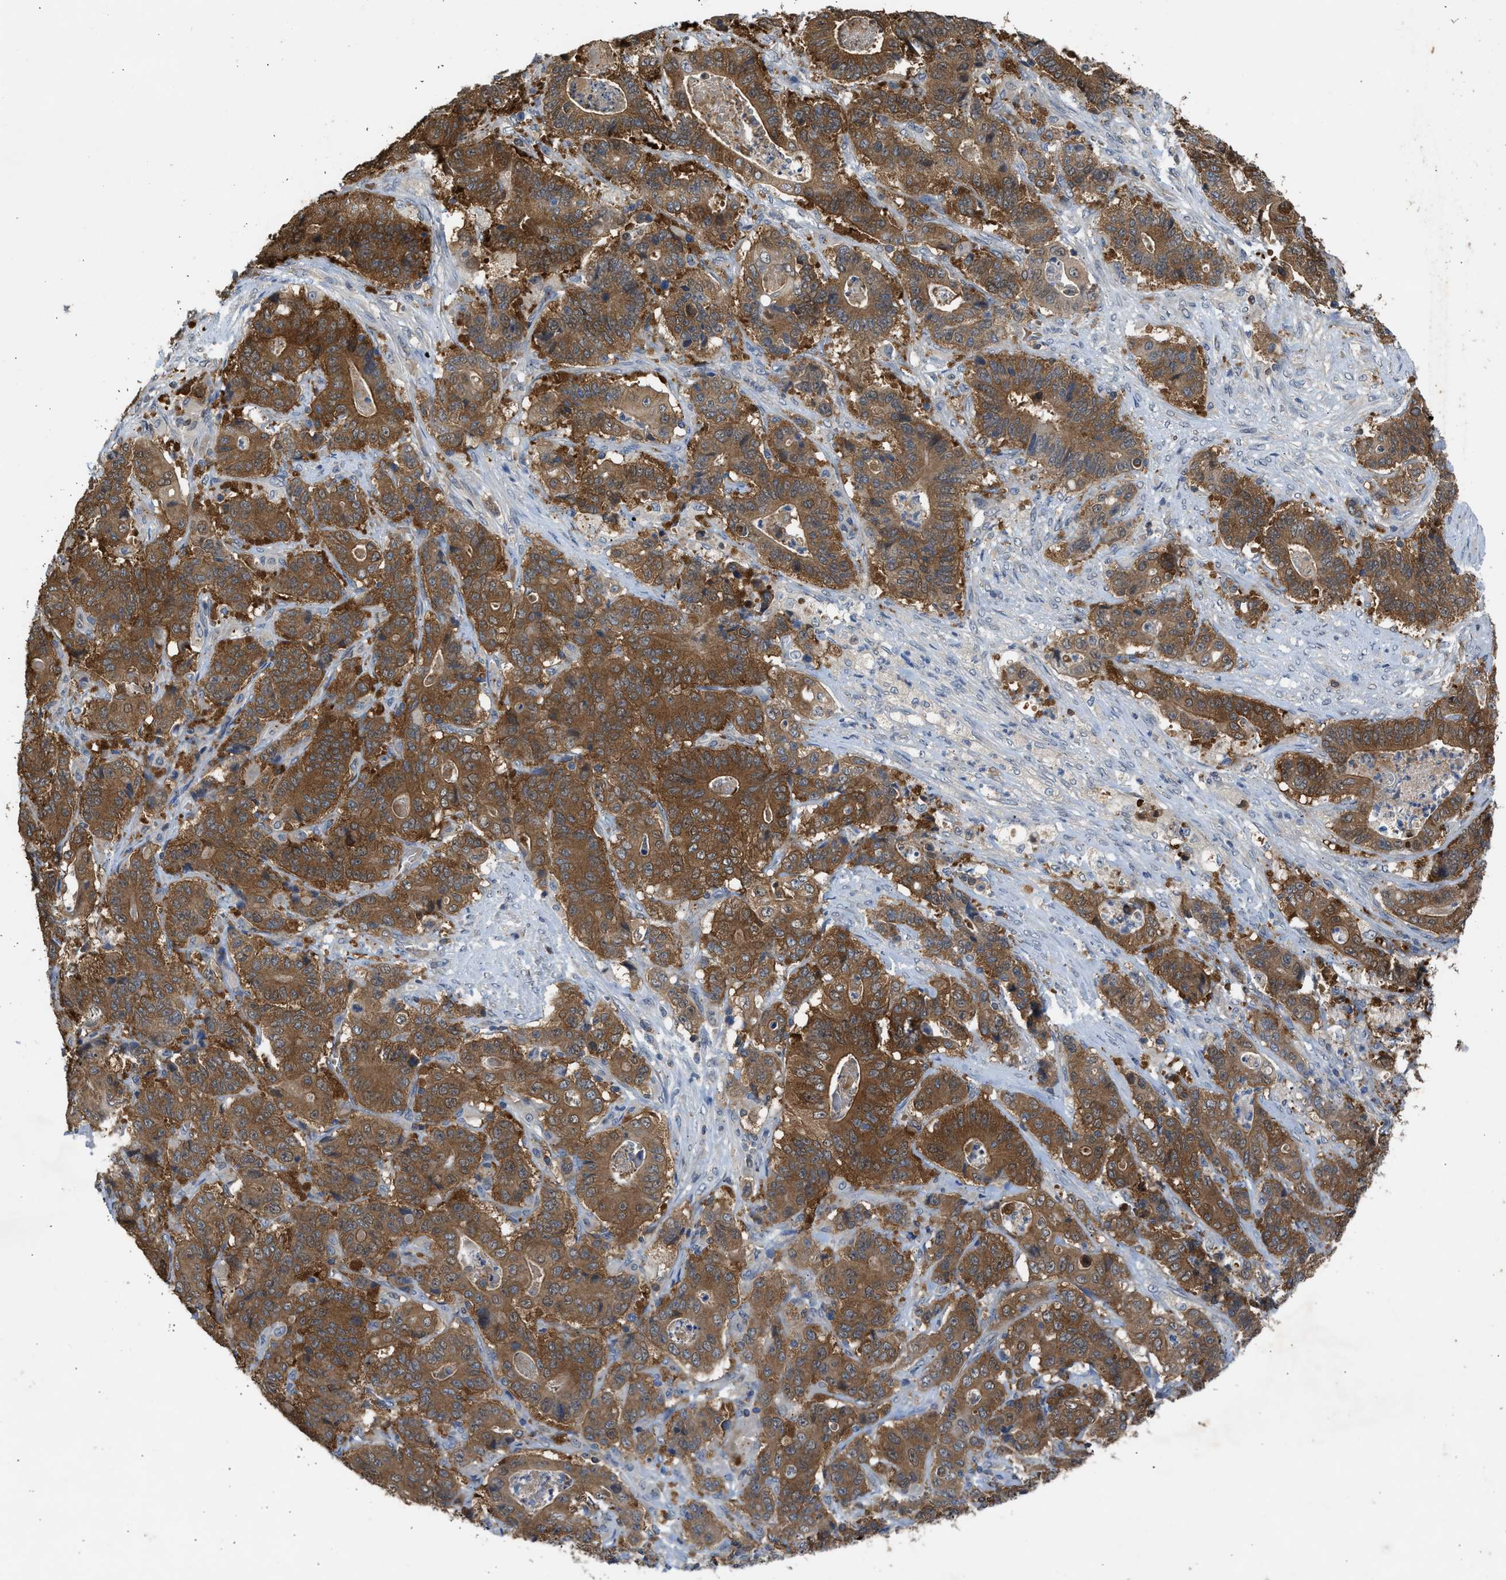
{"staining": {"intensity": "moderate", "quantity": ">75%", "location": "cytoplasmic/membranous"}, "tissue": "stomach cancer", "cell_type": "Tumor cells", "image_type": "cancer", "snomed": [{"axis": "morphology", "description": "Adenocarcinoma, NOS"}, {"axis": "topography", "description": "Stomach"}], "caption": "High-power microscopy captured an IHC micrograph of stomach cancer (adenocarcinoma), revealing moderate cytoplasmic/membranous positivity in approximately >75% of tumor cells.", "gene": "MAPK7", "patient": {"sex": "female", "age": 73}}